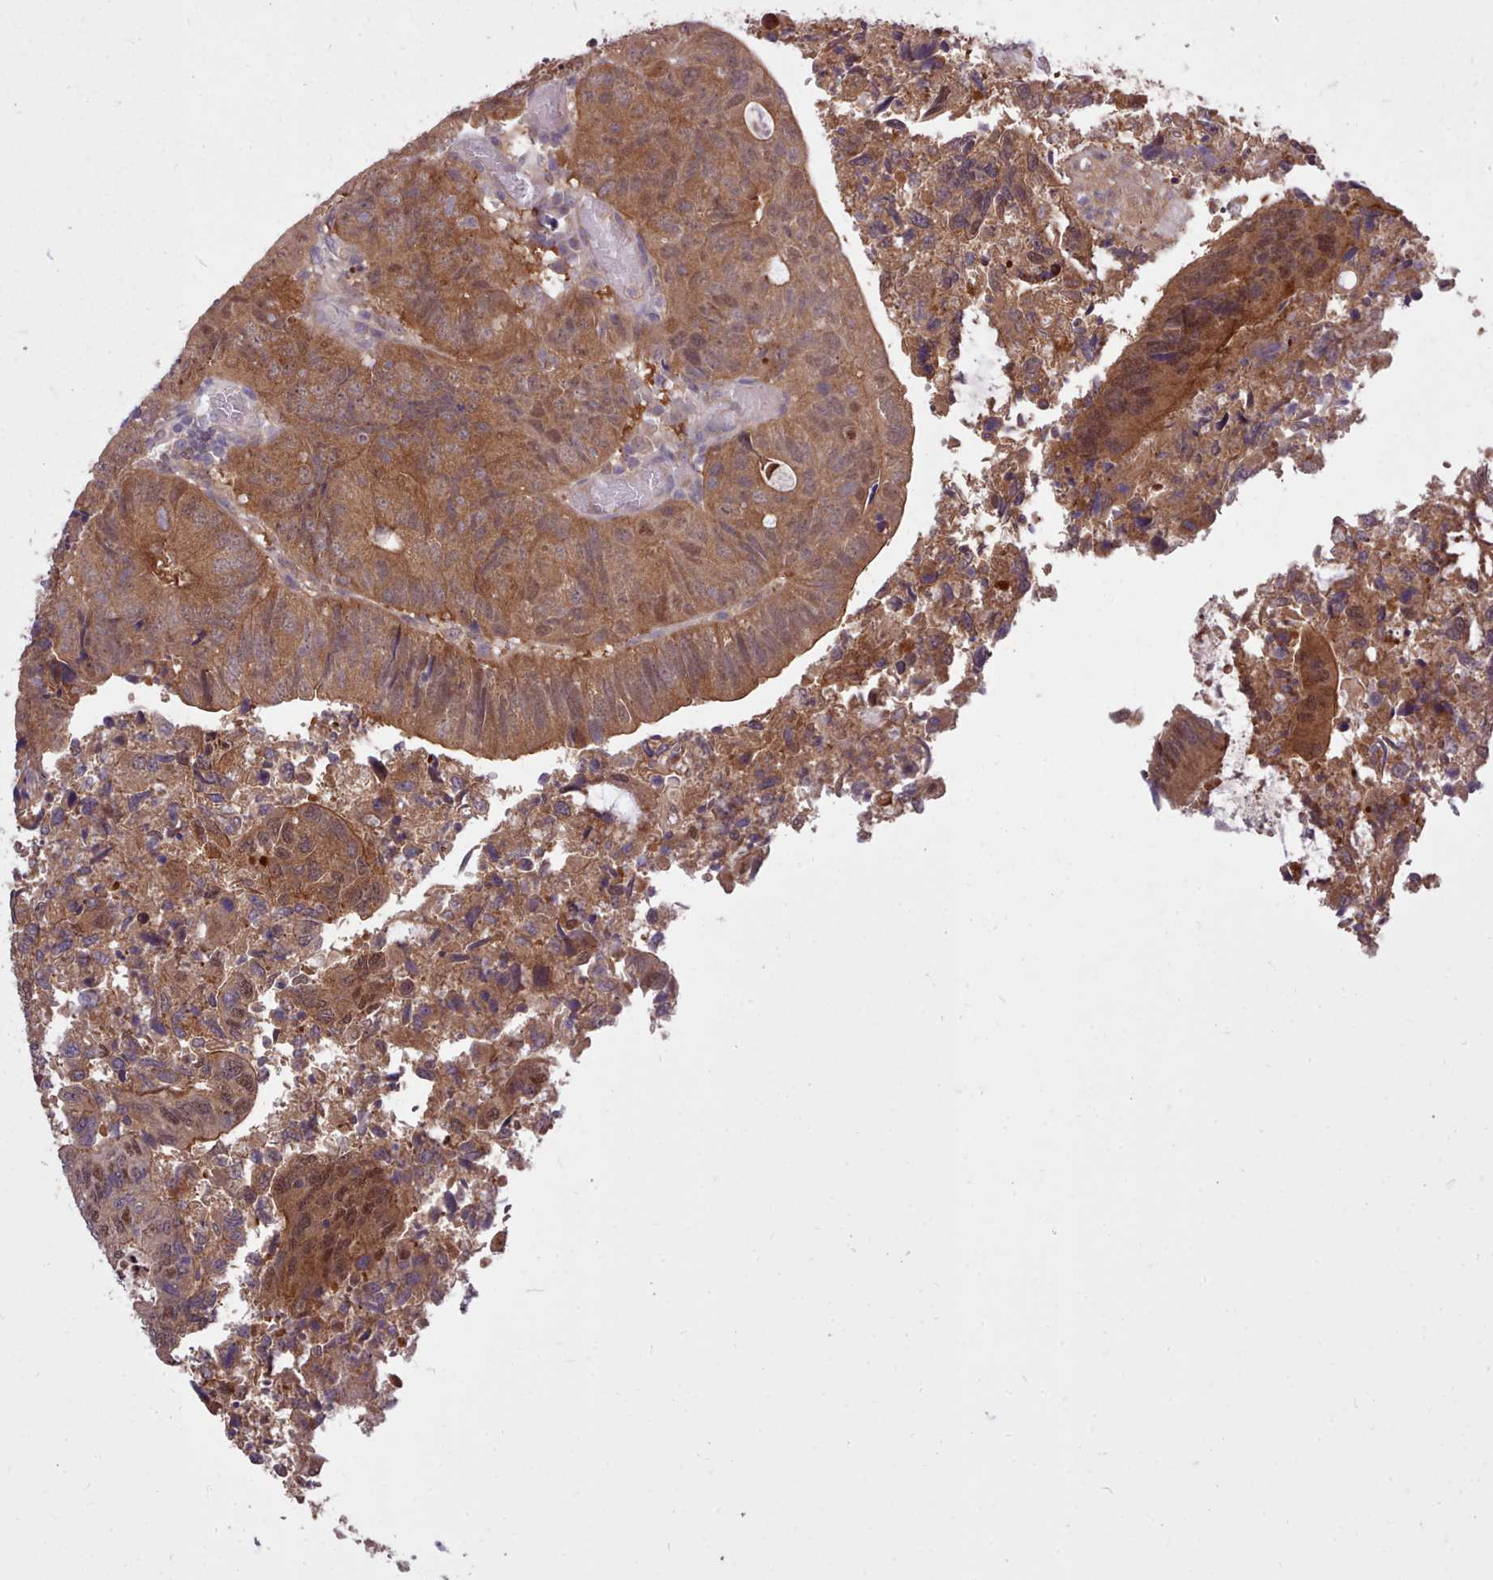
{"staining": {"intensity": "moderate", "quantity": ">75%", "location": "cytoplasmic/membranous"}, "tissue": "colorectal cancer", "cell_type": "Tumor cells", "image_type": "cancer", "snomed": [{"axis": "morphology", "description": "Adenocarcinoma, NOS"}, {"axis": "topography", "description": "Colon"}], "caption": "This photomicrograph demonstrates colorectal cancer (adenocarcinoma) stained with IHC to label a protein in brown. The cytoplasmic/membranous of tumor cells show moderate positivity for the protein. Nuclei are counter-stained blue.", "gene": "AHCY", "patient": {"sex": "female", "age": 67}}